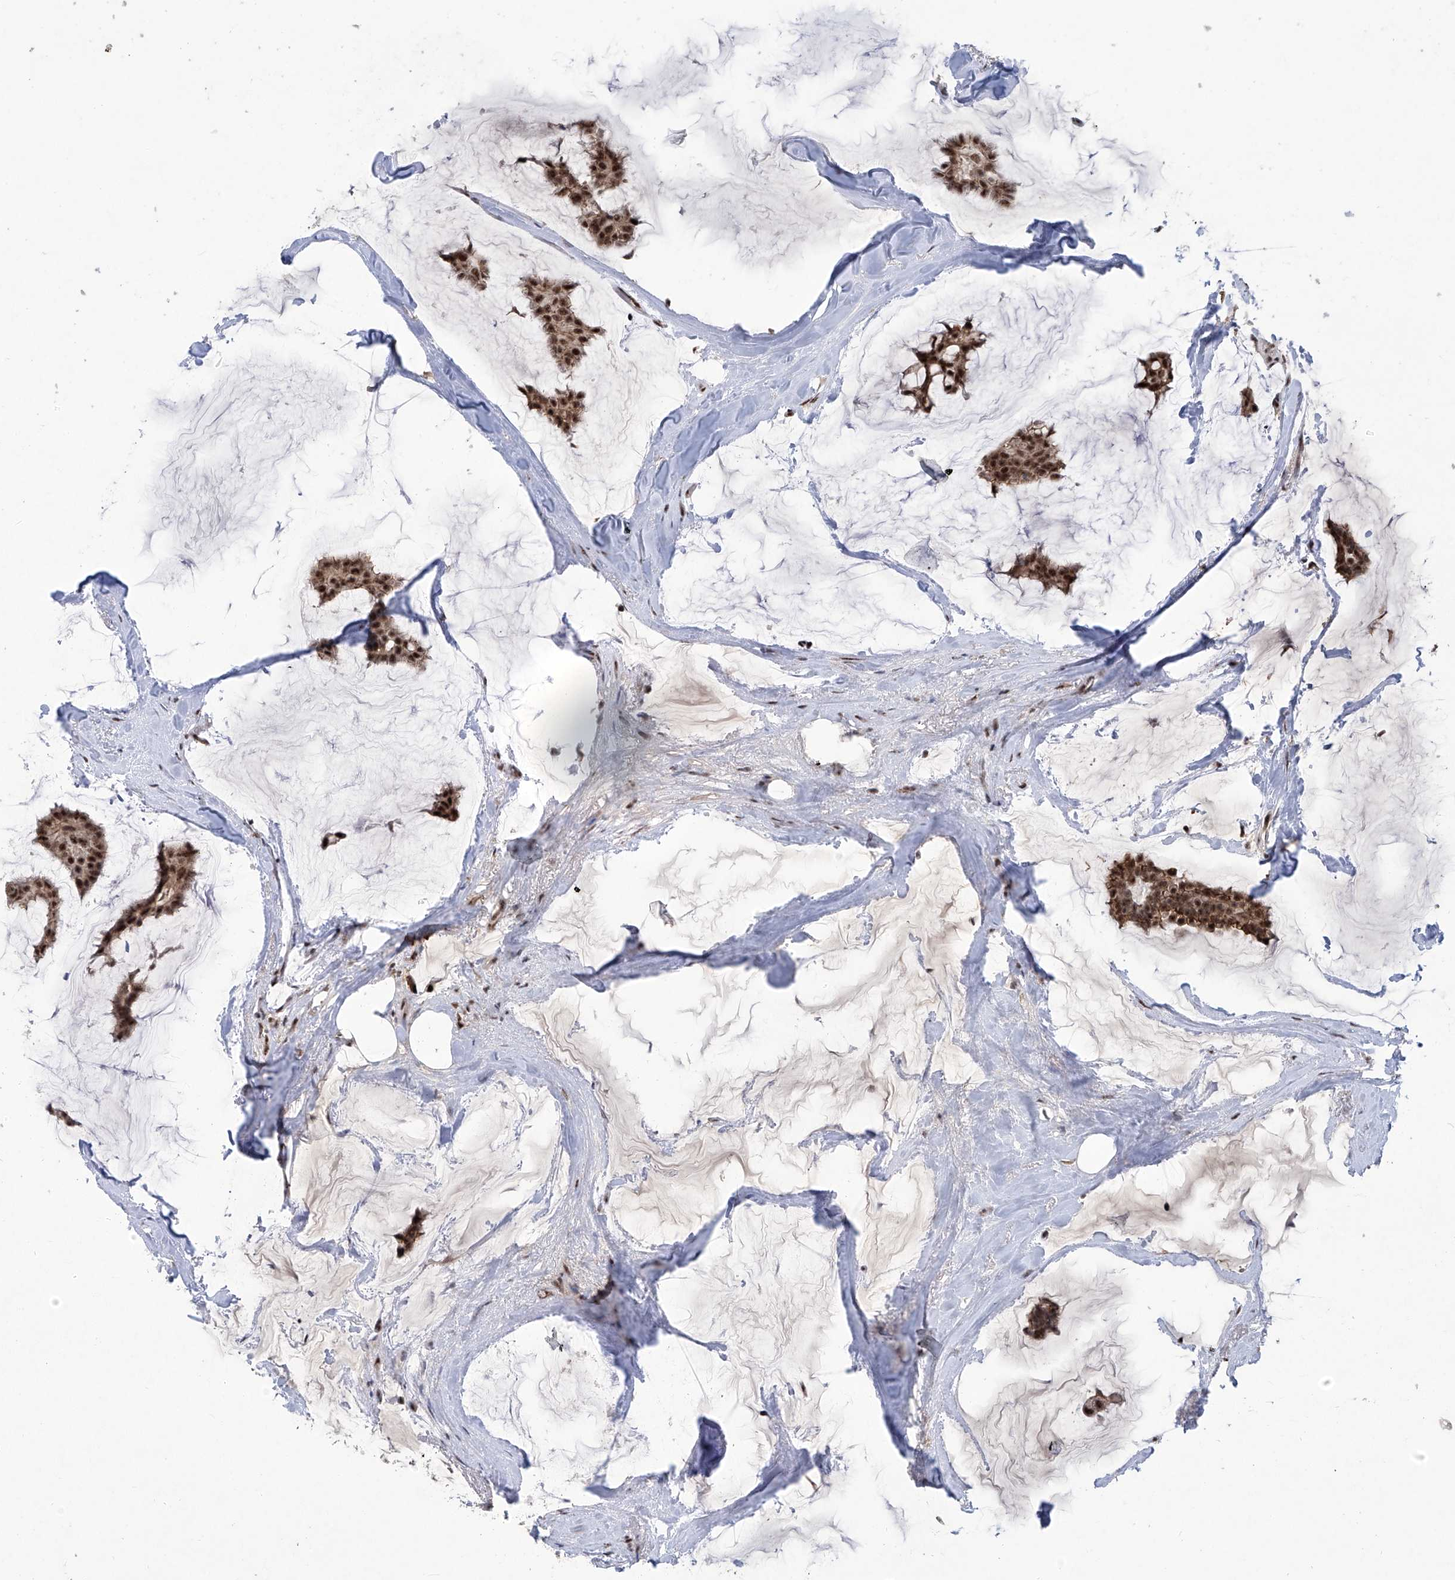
{"staining": {"intensity": "strong", "quantity": ">75%", "location": "nuclear"}, "tissue": "breast cancer", "cell_type": "Tumor cells", "image_type": "cancer", "snomed": [{"axis": "morphology", "description": "Duct carcinoma"}, {"axis": "topography", "description": "Breast"}], "caption": "This is an image of immunohistochemistry staining of breast cancer, which shows strong positivity in the nuclear of tumor cells.", "gene": "FBXL4", "patient": {"sex": "female", "age": 93}}